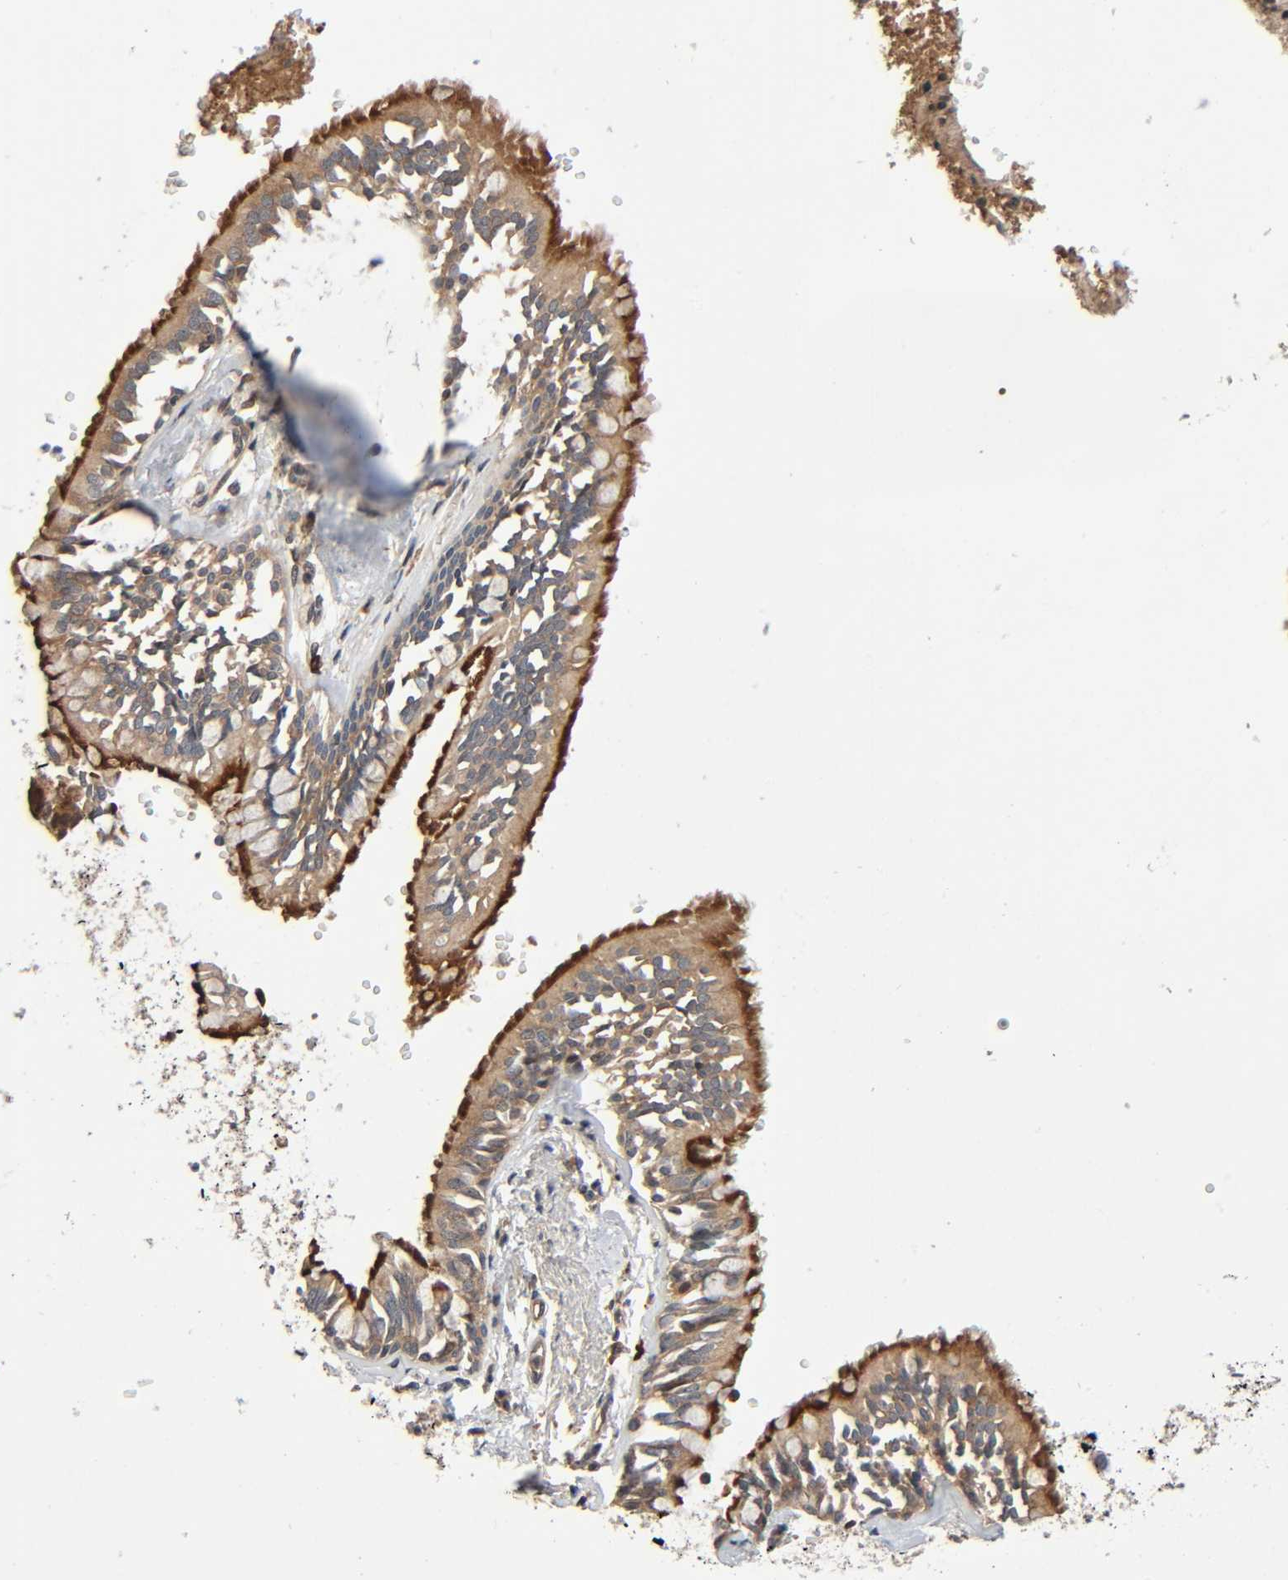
{"staining": {"intensity": "strong", "quantity": ">75%", "location": "cytoplasmic/membranous"}, "tissue": "bronchus", "cell_type": "Respiratory epithelial cells", "image_type": "normal", "snomed": [{"axis": "morphology", "description": "Normal tissue, NOS"}, {"axis": "topography", "description": "Bronchus"}, {"axis": "topography", "description": "Lung"}], "caption": "Immunohistochemical staining of unremarkable bronchus reveals high levels of strong cytoplasmic/membranous expression in about >75% of respiratory epithelial cells. (IHC, brightfield microscopy, high magnification).", "gene": "PPP2R1B", "patient": {"sex": "female", "age": 56}}